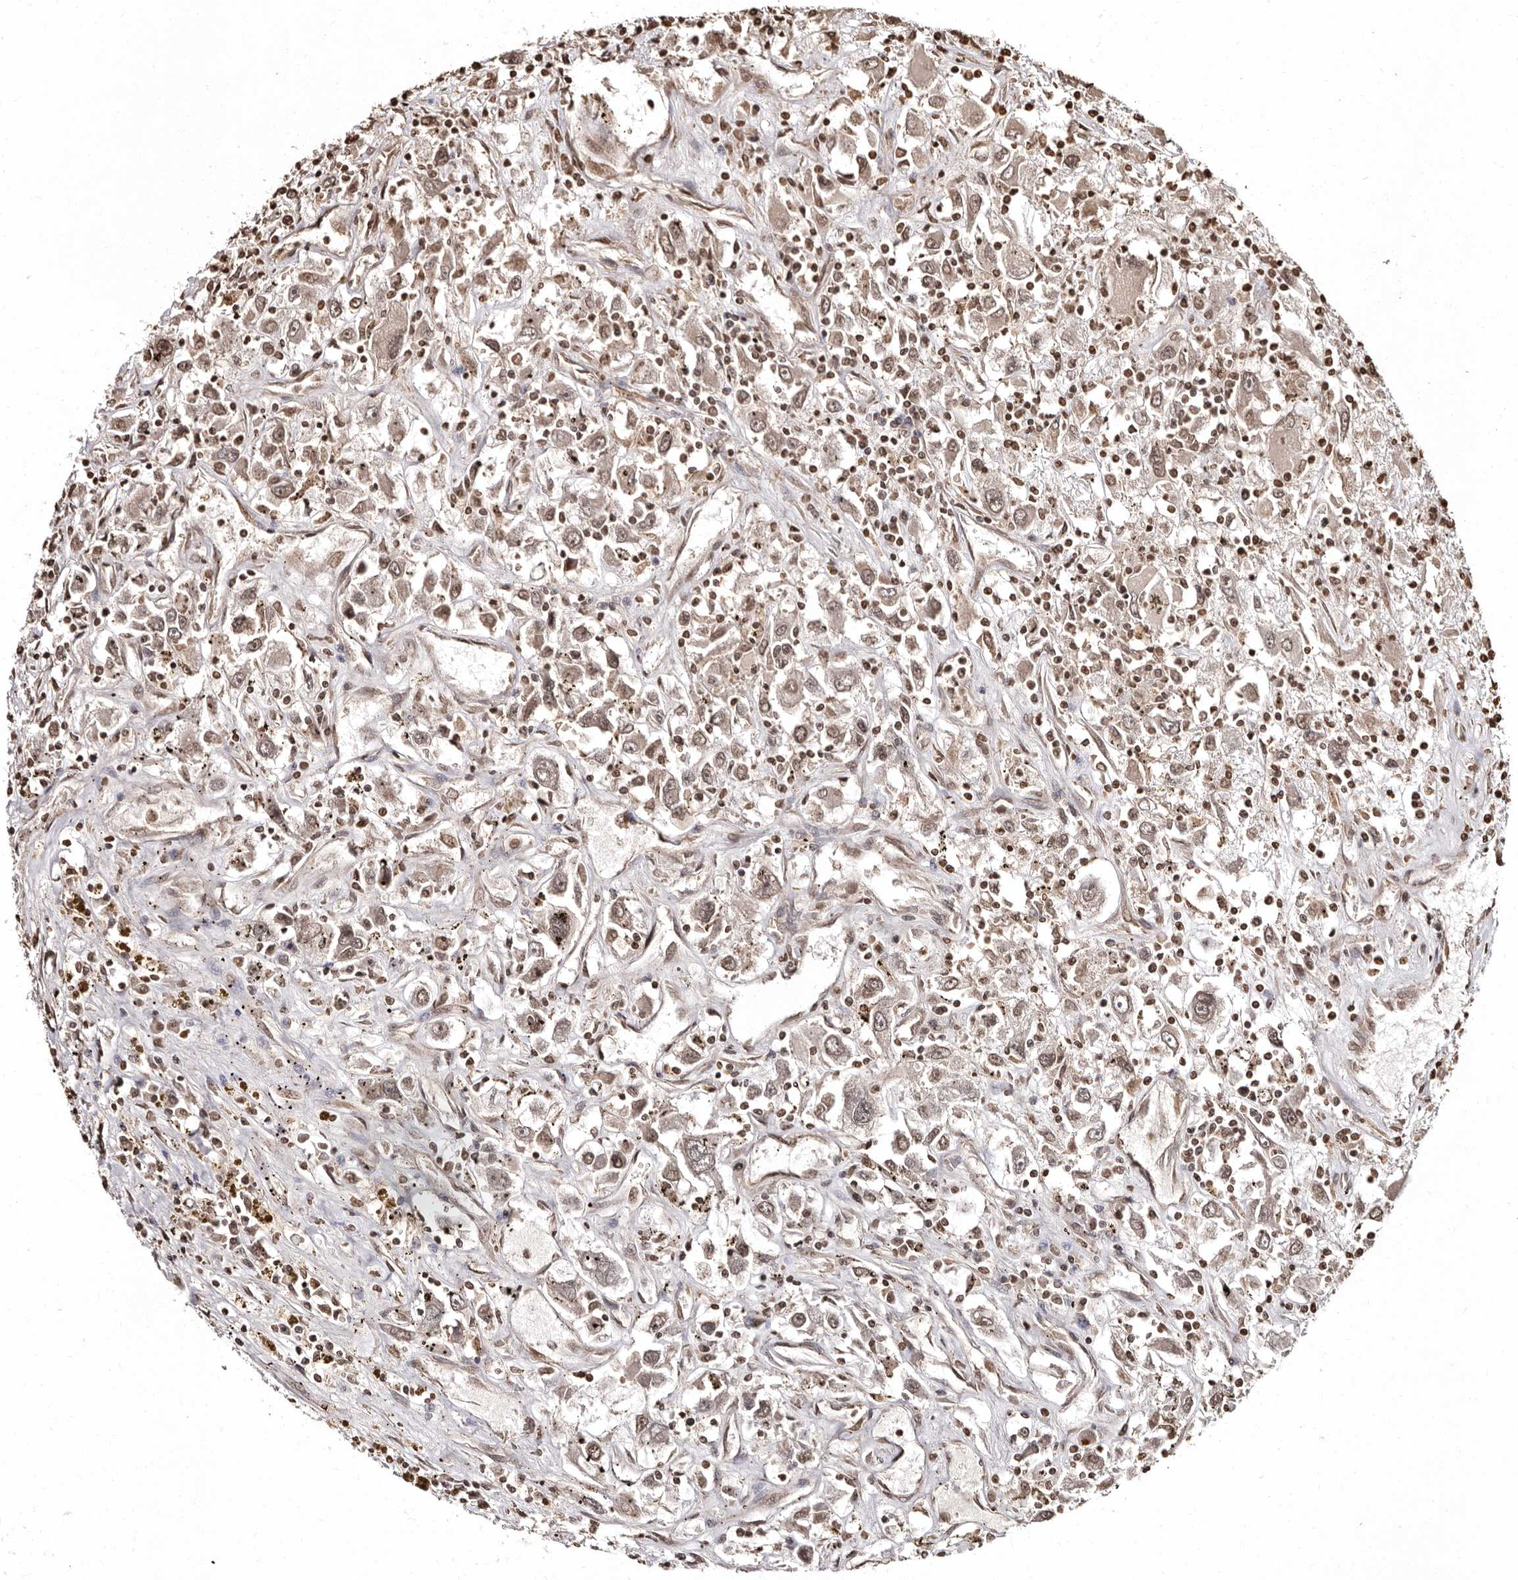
{"staining": {"intensity": "weak", "quantity": "25%-75%", "location": "cytoplasmic/membranous,nuclear"}, "tissue": "renal cancer", "cell_type": "Tumor cells", "image_type": "cancer", "snomed": [{"axis": "morphology", "description": "Adenocarcinoma, NOS"}, {"axis": "topography", "description": "Kidney"}], "caption": "Immunohistochemistry (IHC) (DAB) staining of human adenocarcinoma (renal) shows weak cytoplasmic/membranous and nuclear protein expression in approximately 25%-75% of tumor cells. (DAB (3,3'-diaminobenzidine) = brown stain, brightfield microscopy at high magnification).", "gene": "CCDC190", "patient": {"sex": "female", "age": 52}}